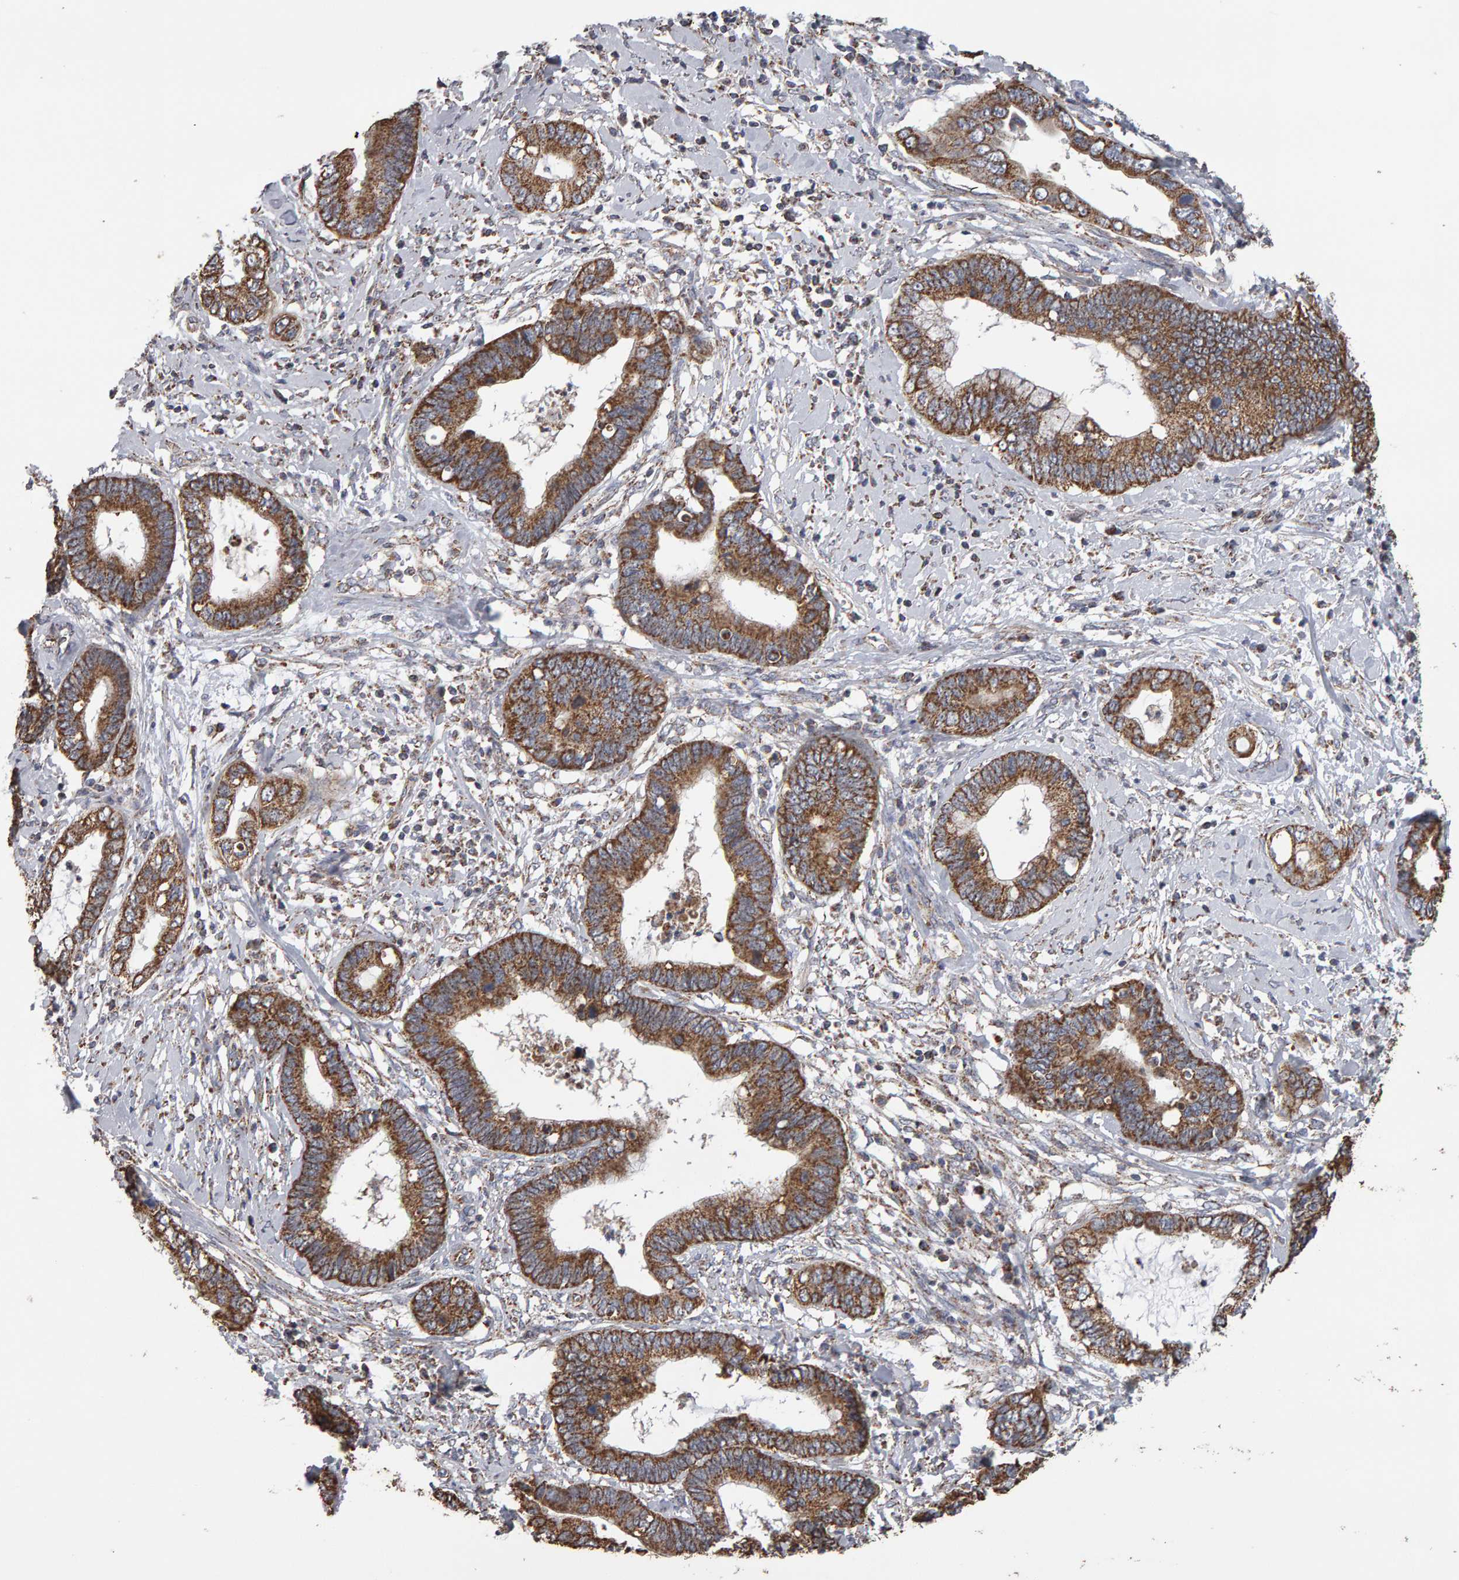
{"staining": {"intensity": "moderate", "quantity": ">75%", "location": "cytoplasmic/membranous"}, "tissue": "cervical cancer", "cell_type": "Tumor cells", "image_type": "cancer", "snomed": [{"axis": "morphology", "description": "Adenocarcinoma, NOS"}, {"axis": "topography", "description": "Cervix"}], "caption": "A medium amount of moderate cytoplasmic/membranous expression is seen in approximately >75% of tumor cells in adenocarcinoma (cervical) tissue.", "gene": "TOM1L1", "patient": {"sex": "female", "age": 44}}